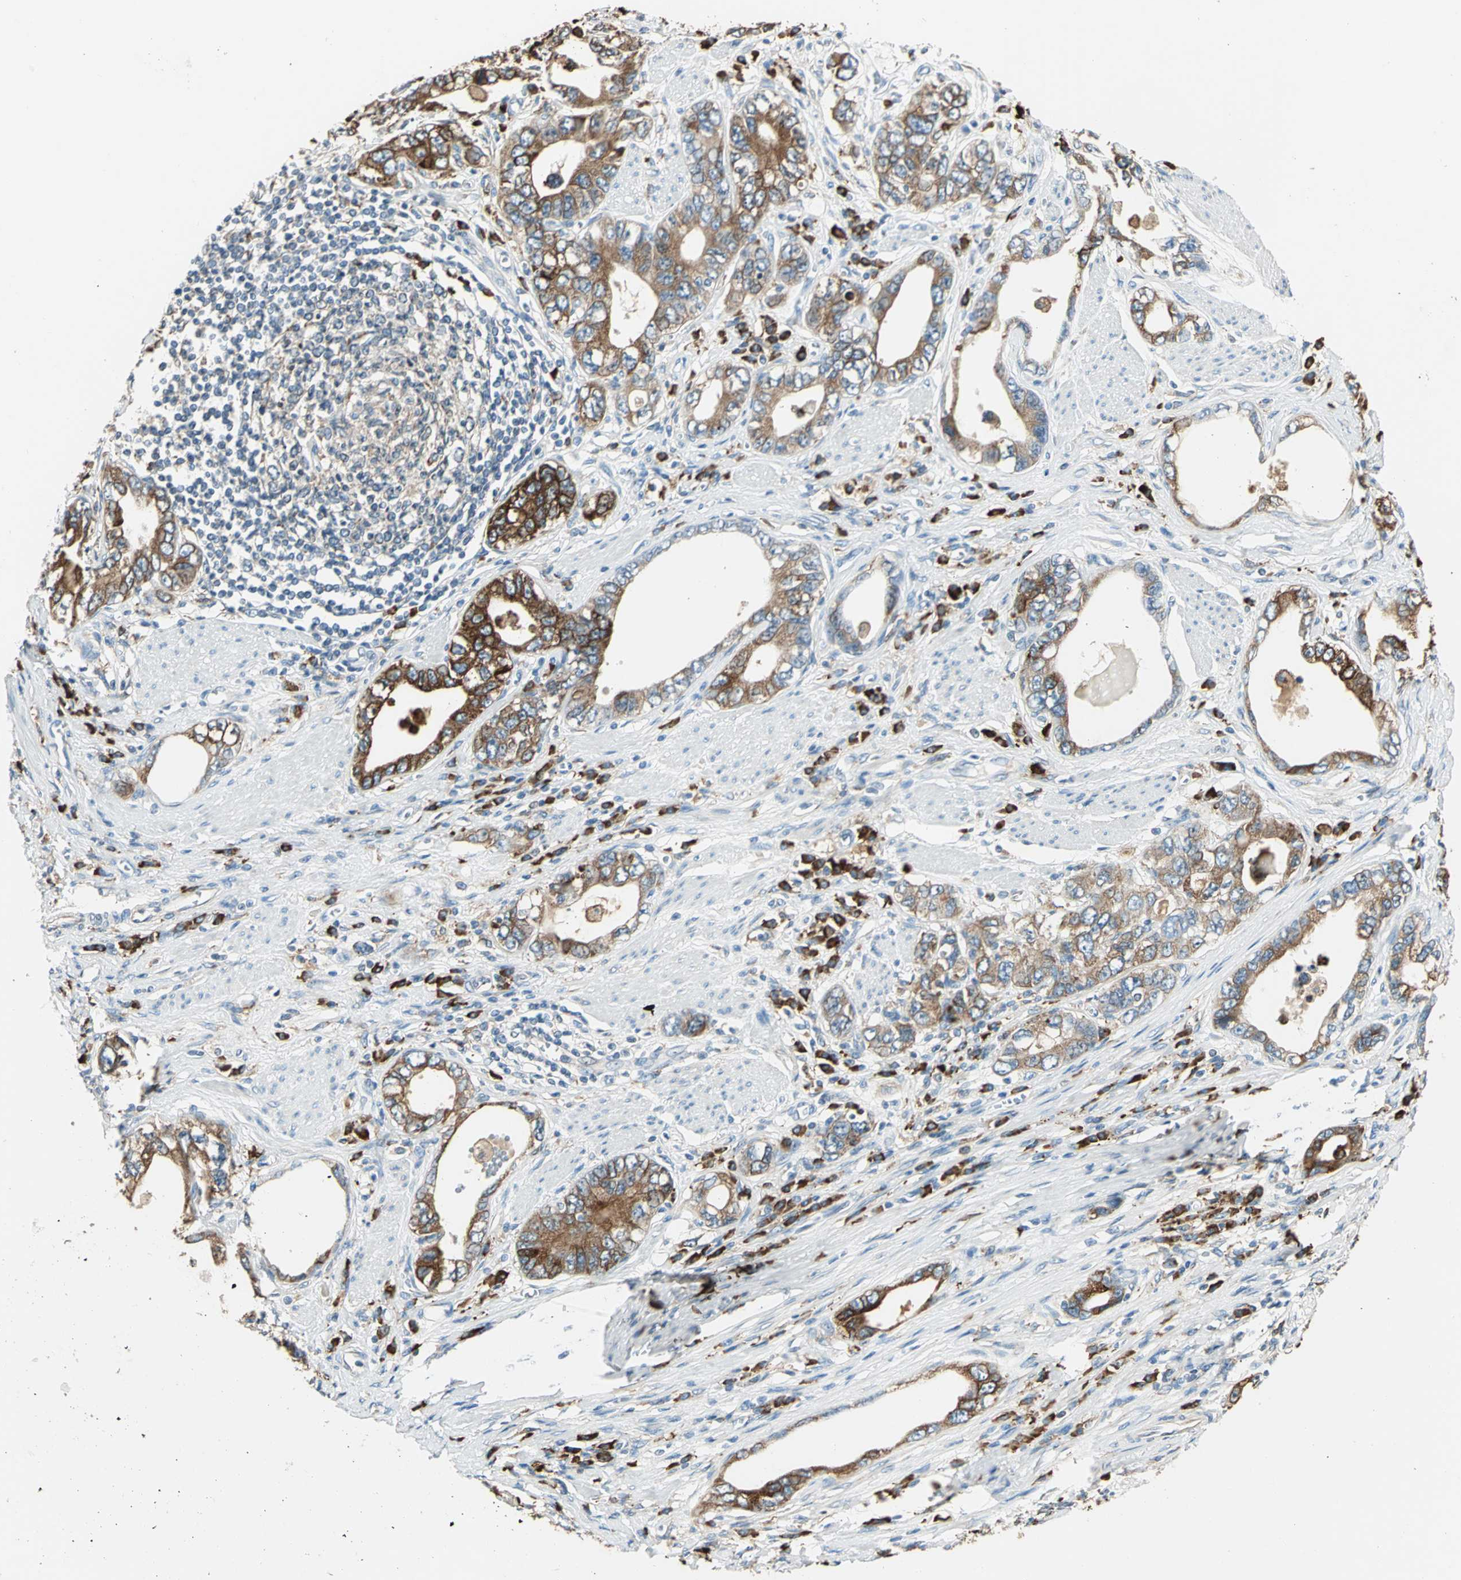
{"staining": {"intensity": "strong", "quantity": ">75%", "location": "cytoplasmic/membranous"}, "tissue": "stomach cancer", "cell_type": "Tumor cells", "image_type": "cancer", "snomed": [{"axis": "morphology", "description": "Adenocarcinoma, NOS"}, {"axis": "topography", "description": "Stomach, lower"}], "caption": "Tumor cells exhibit high levels of strong cytoplasmic/membranous expression in about >75% of cells in stomach cancer (adenocarcinoma).", "gene": "PDIA4", "patient": {"sex": "female", "age": 93}}